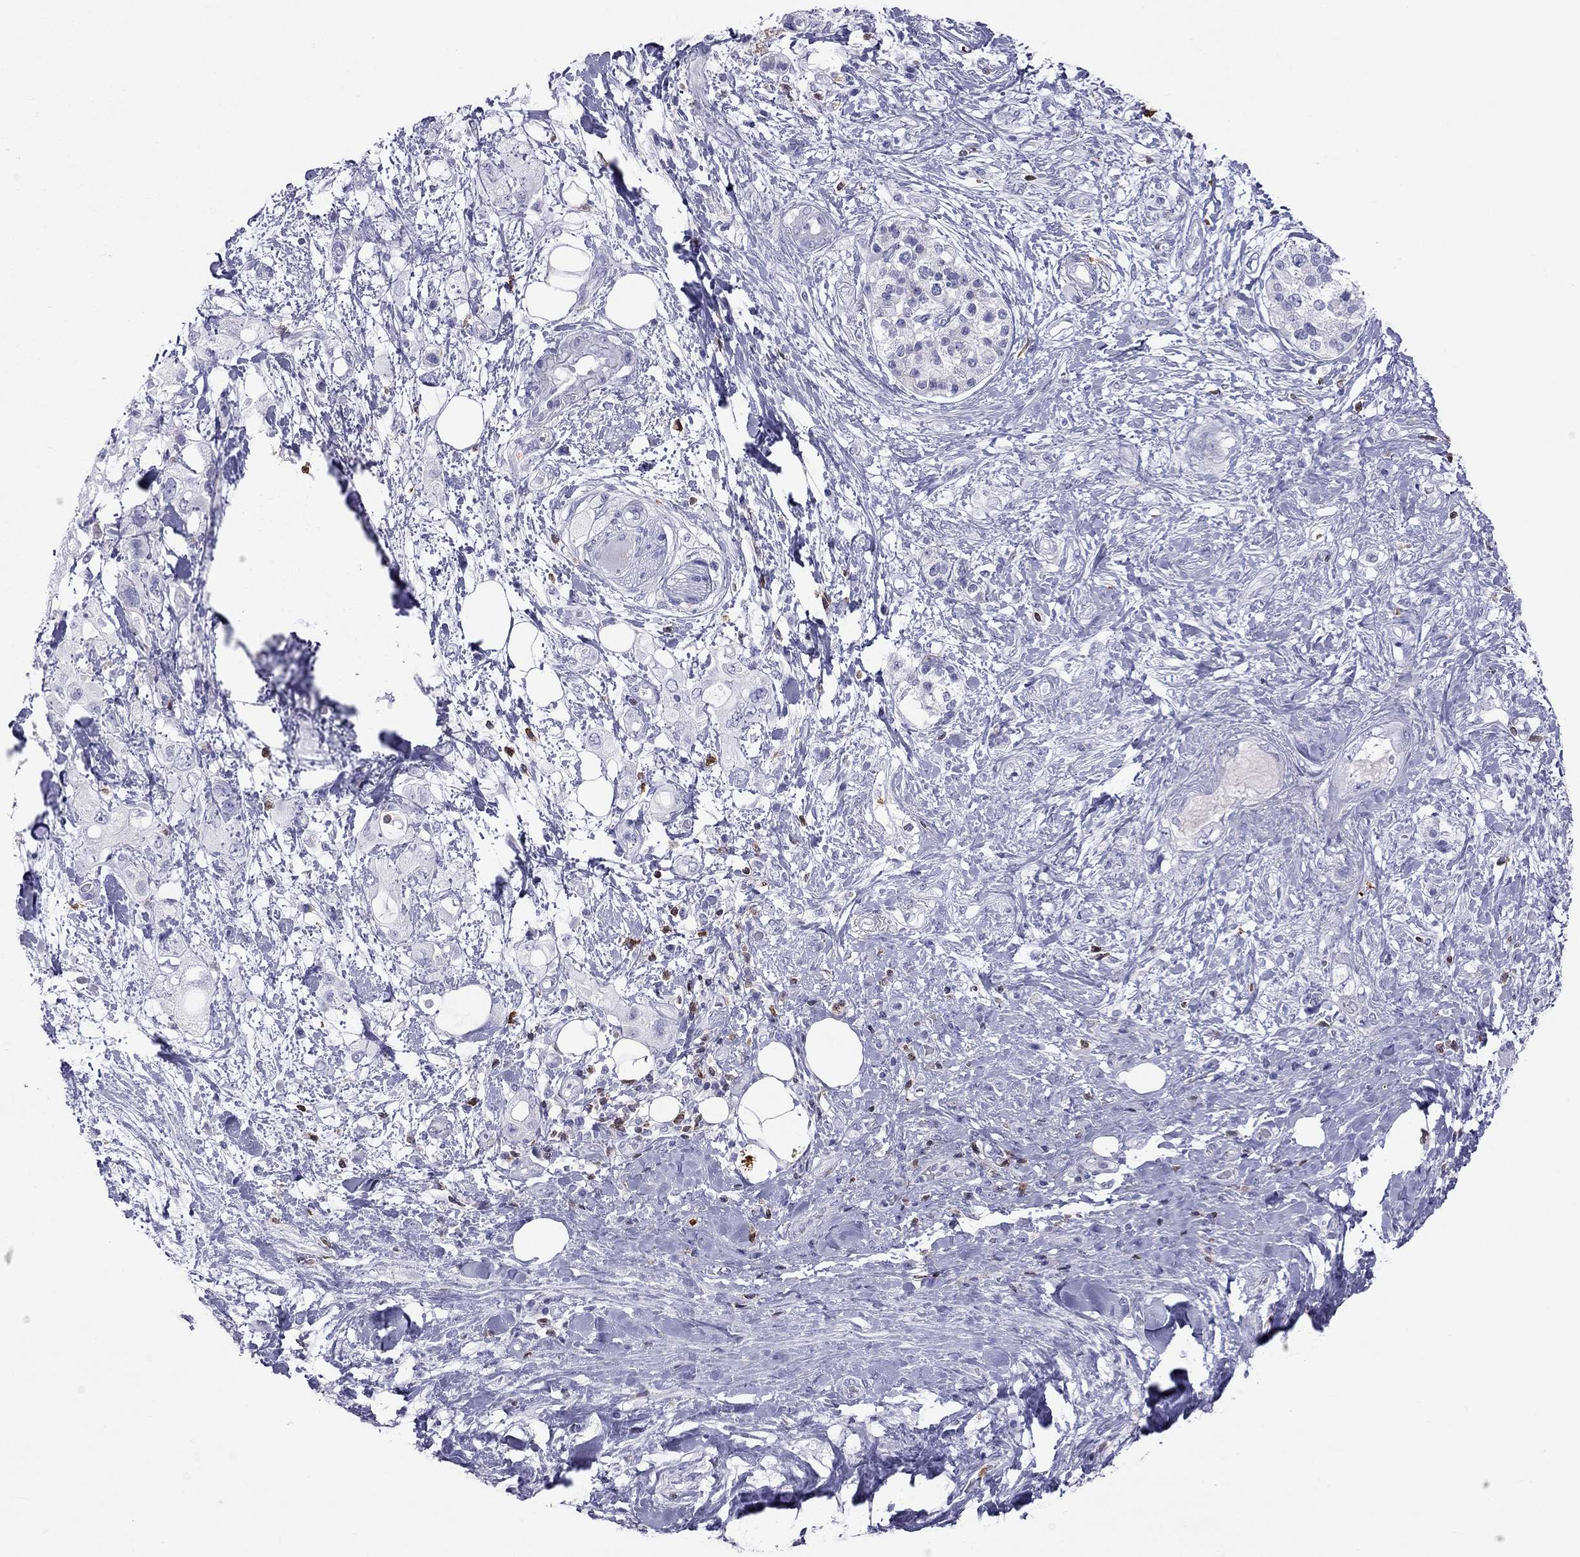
{"staining": {"intensity": "negative", "quantity": "none", "location": "none"}, "tissue": "pancreatic cancer", "cell_type": "Tumor cells", "image_type": "cancer", "snomed": [{"axis": "morphology", "description": "Adenocarcinoma, NOS"}, {"axis": "topography", "description": "Pancreas"}], "caption": "High power microscopy histopathology image of an immunohistochemistry (IHC) photomicrograph of pancreatic adenocarcinoma, revealing no significant positivity in tumor cells. (Stains: DAB IHC with hematoxylin counter stain, Microscopy: brightfield microscopy at high magnification).", "gene": "SH2D2A", "patient": {"sex": "female", "age": 56}}